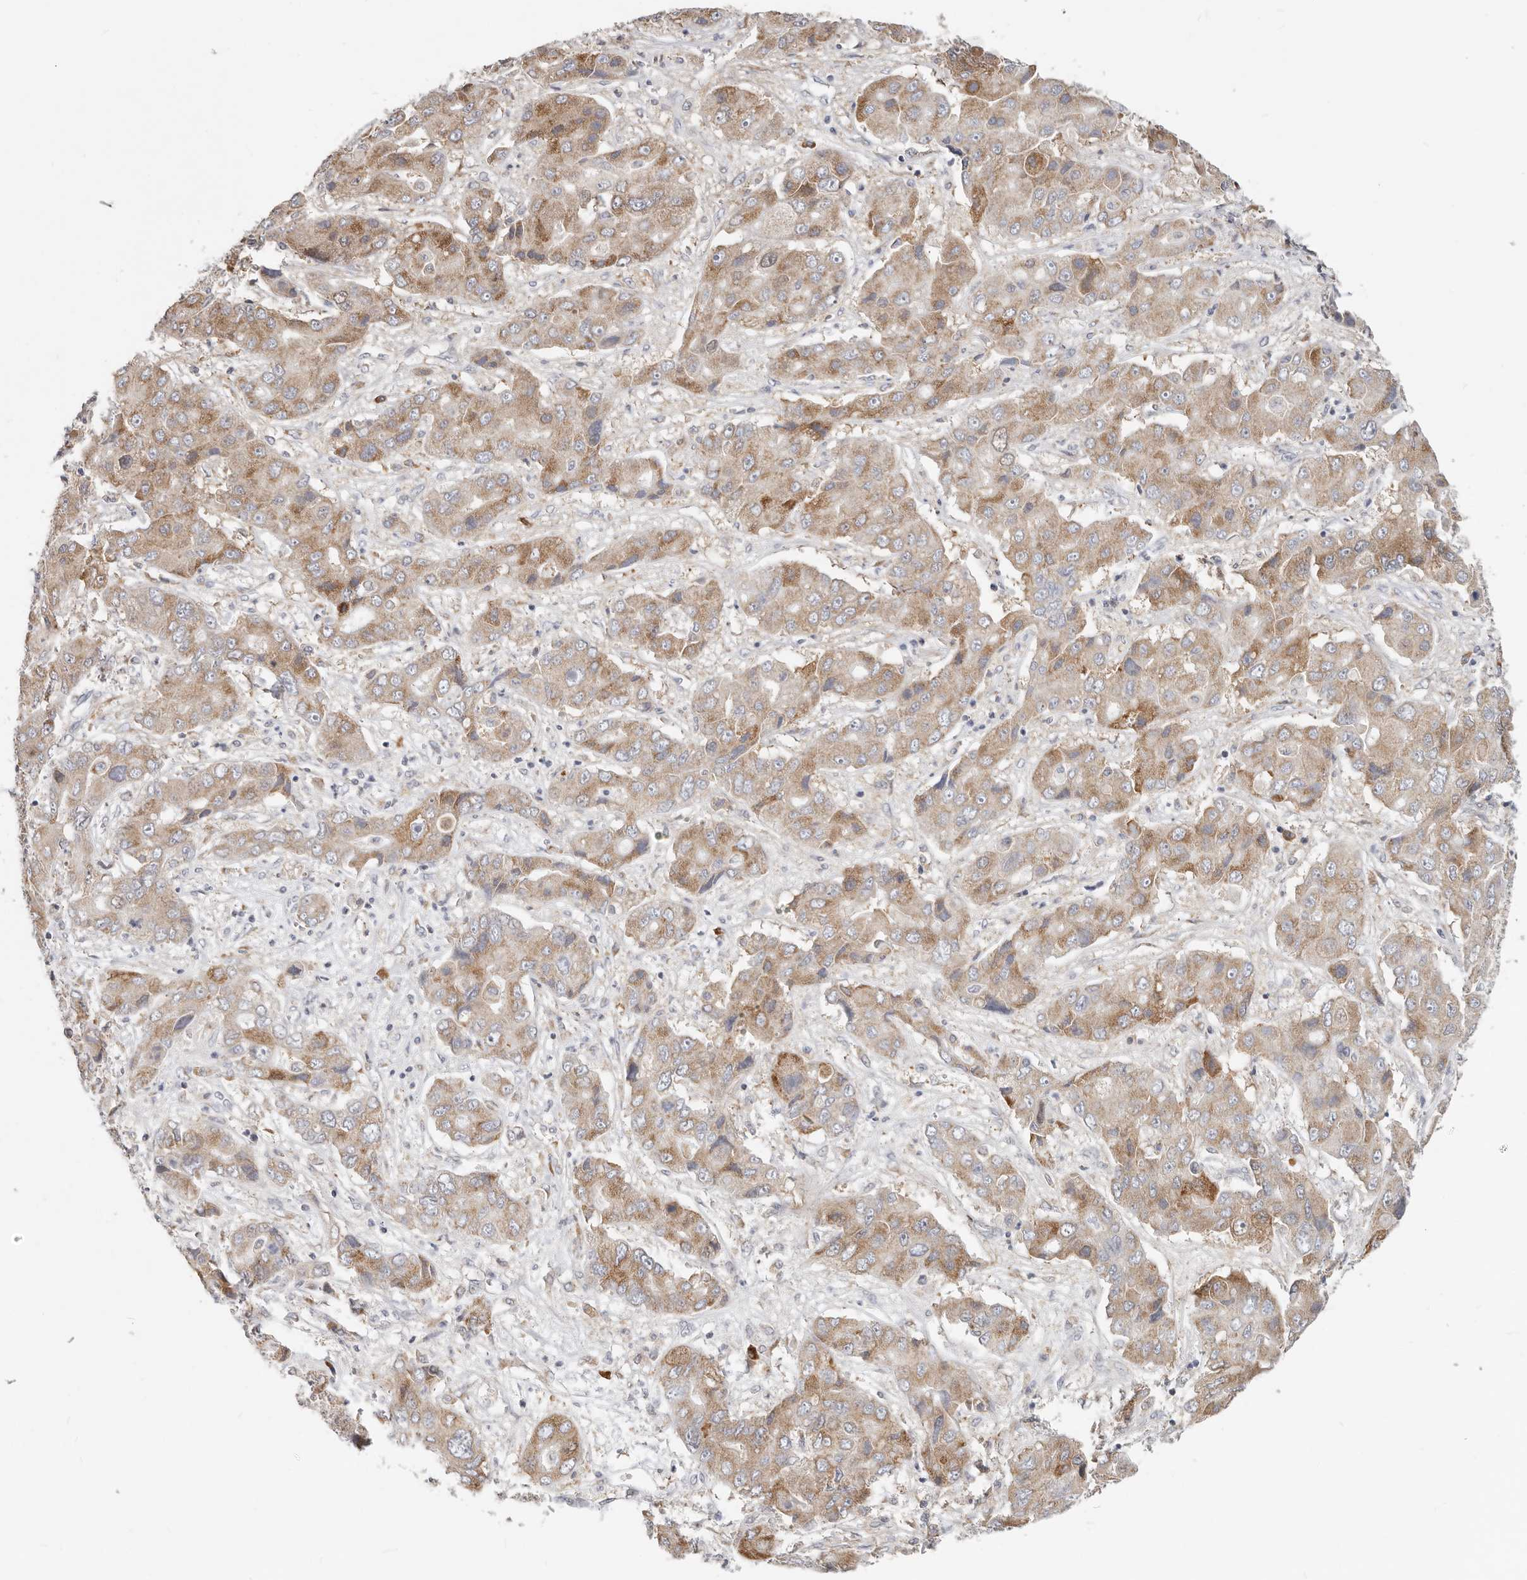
{"staining": {"intensity": "moderate", "quantity": ">75%", "location": "cytoplasmic/membranous"}, "tissue": "liver cancer", "cell_type": "Tumor cells", "image_type": "cancer", "snomed": [{"axis": "morphology", "description": "Cholangiocarcinoma"}, {"axis": "topography", "description": "Liver"}], "caption": "Liver cholangiocarcinoma stained with a brown dye shows moderate cytoplasmic/membranous positive positivity in about >75% of tumor cells.", "gene": "IL32", "patient": {"sex": "male", "age": 67}}